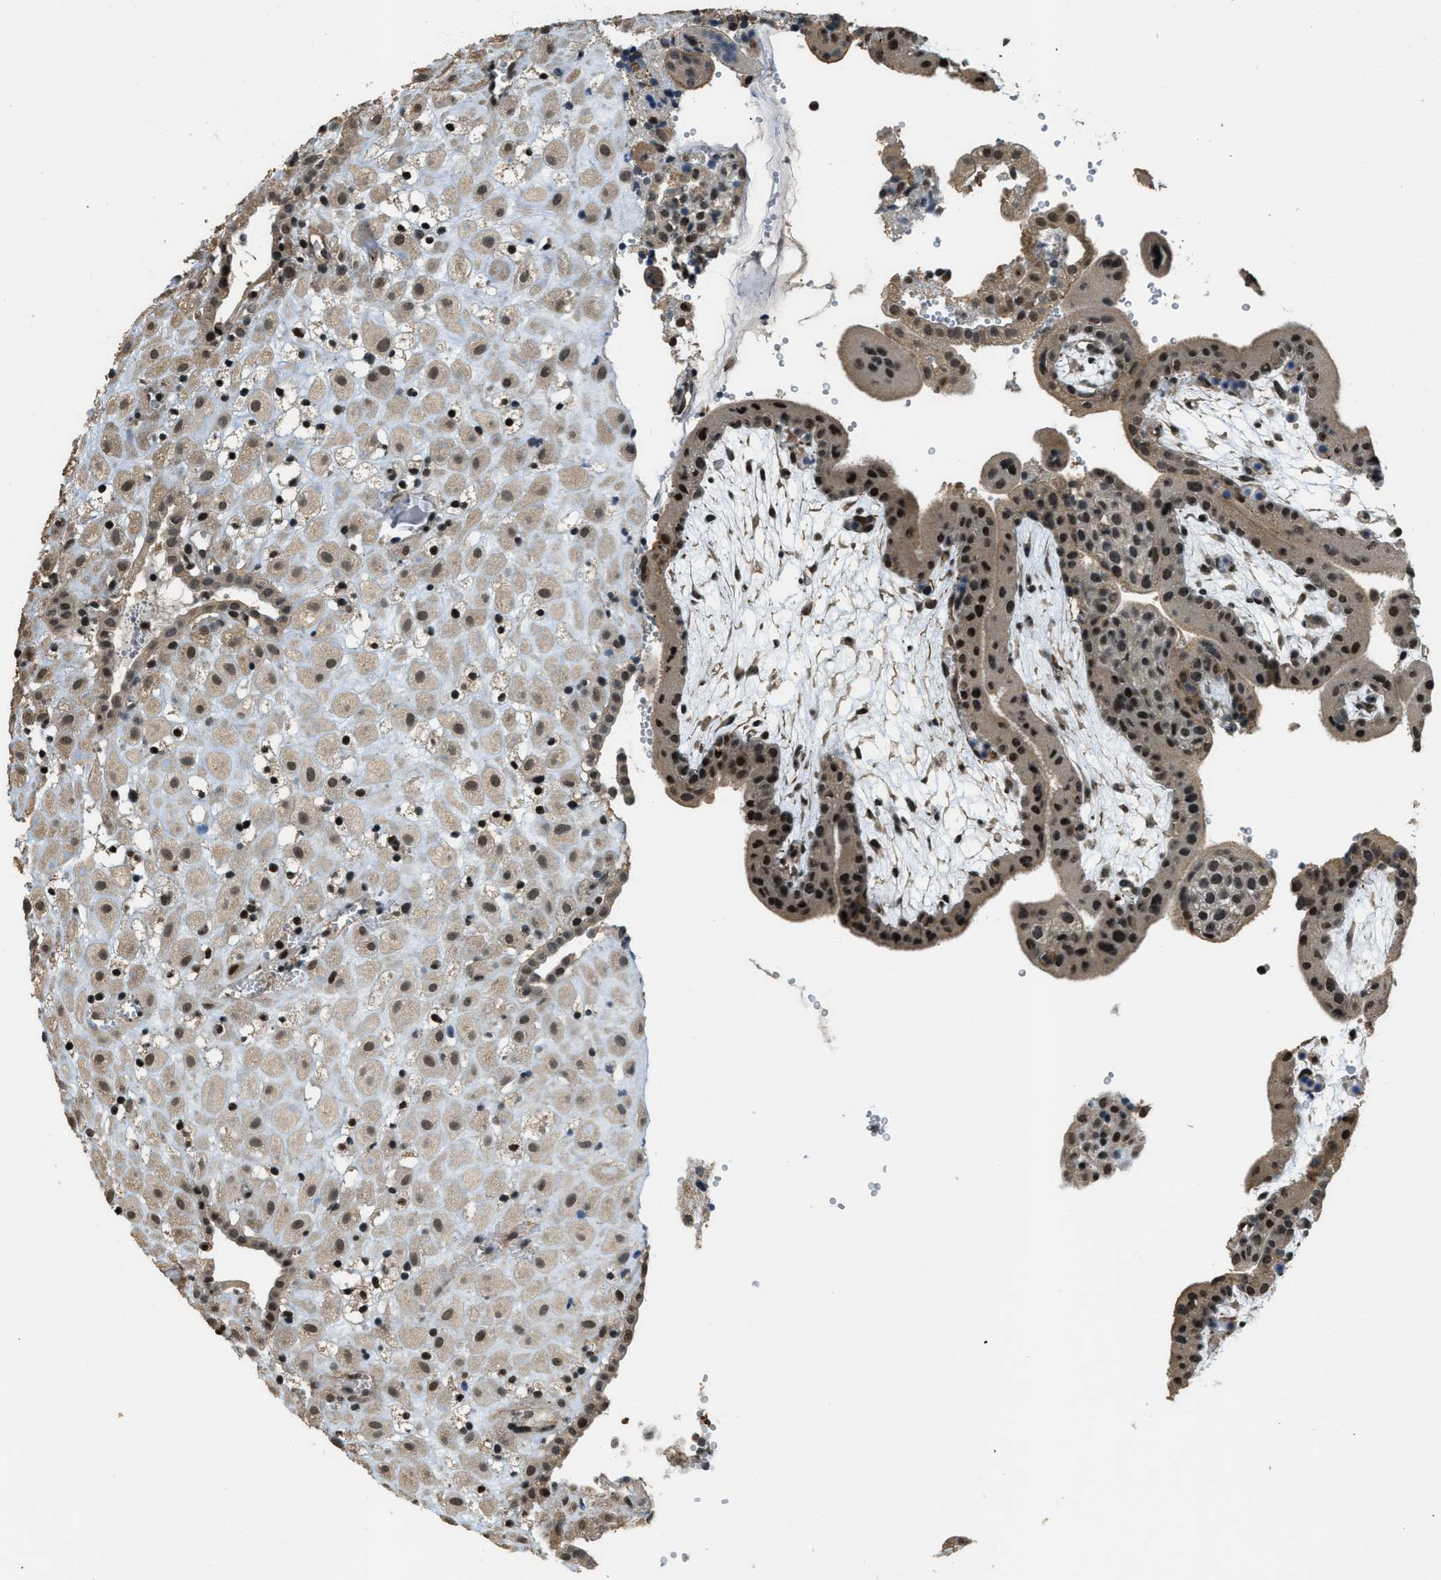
{"staining": {"intensity": "strong", "quantity": ">75%", "location": "cytoplasmic/membranous,nuclear"}, "tissue": "placenta", "cell_type": "Trophoblastic cells", "image_type": "normal", "snomed": [{"axis": "morphology", "description": "Normal tissue, NOS"}, {"axis": "topography", "description": "Placenta"}], "caption": "Strong cytoplasmic/membranous,nuclear protein positivity is appreciated in approximately >75% of trophoblastic cells in placenta. The staining was performed using DAB (3,3'-diaminobenzidine) to visualize the protein expression in brown, while the nuclei were stained in blue with hematoxylin (Magnification: 20x).", "gene": "MED21", "patient": {"sex": "female", "age": 18}}